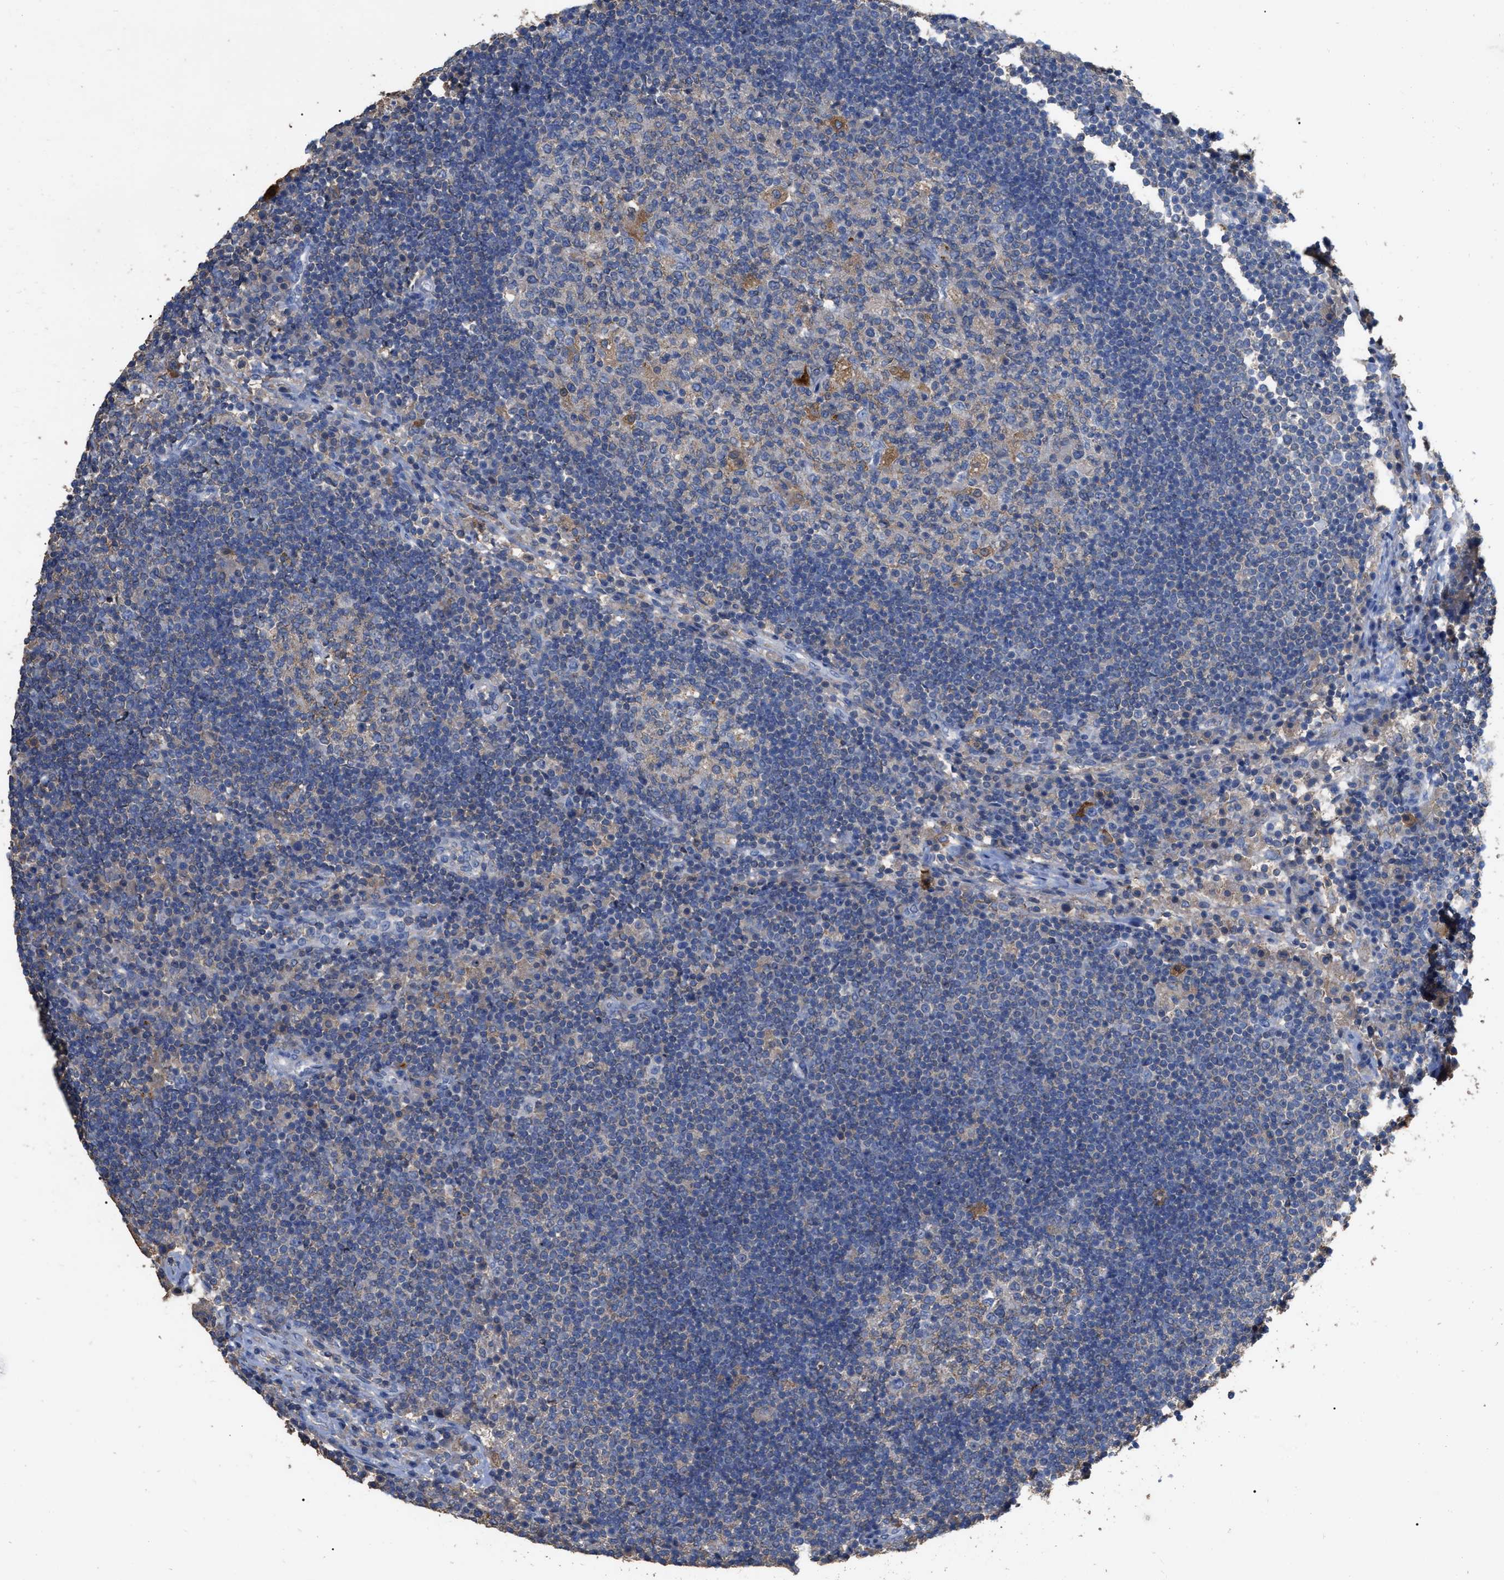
{"staining": {"intensity": "moderate", "quantity": "<25%", "location": "cytoplasmic/membranous"}, "tissue": "lymph node", "cell_type": "Germinal center cells", "image_type": "normal", "snomed": [{"axis": "morphology", "description": "Normal tissue, NOS"}, {"axis": "topography", "description": "Lymph node"}], "caption": "This is a histology image of immunohistochemistry staining of unremarkable lymph node, which shows moderate expression in the cytoplasmic/membranous of germinal center cells.", "gene": "GPR179", "patient": {"sex": "female", "age": 53}}